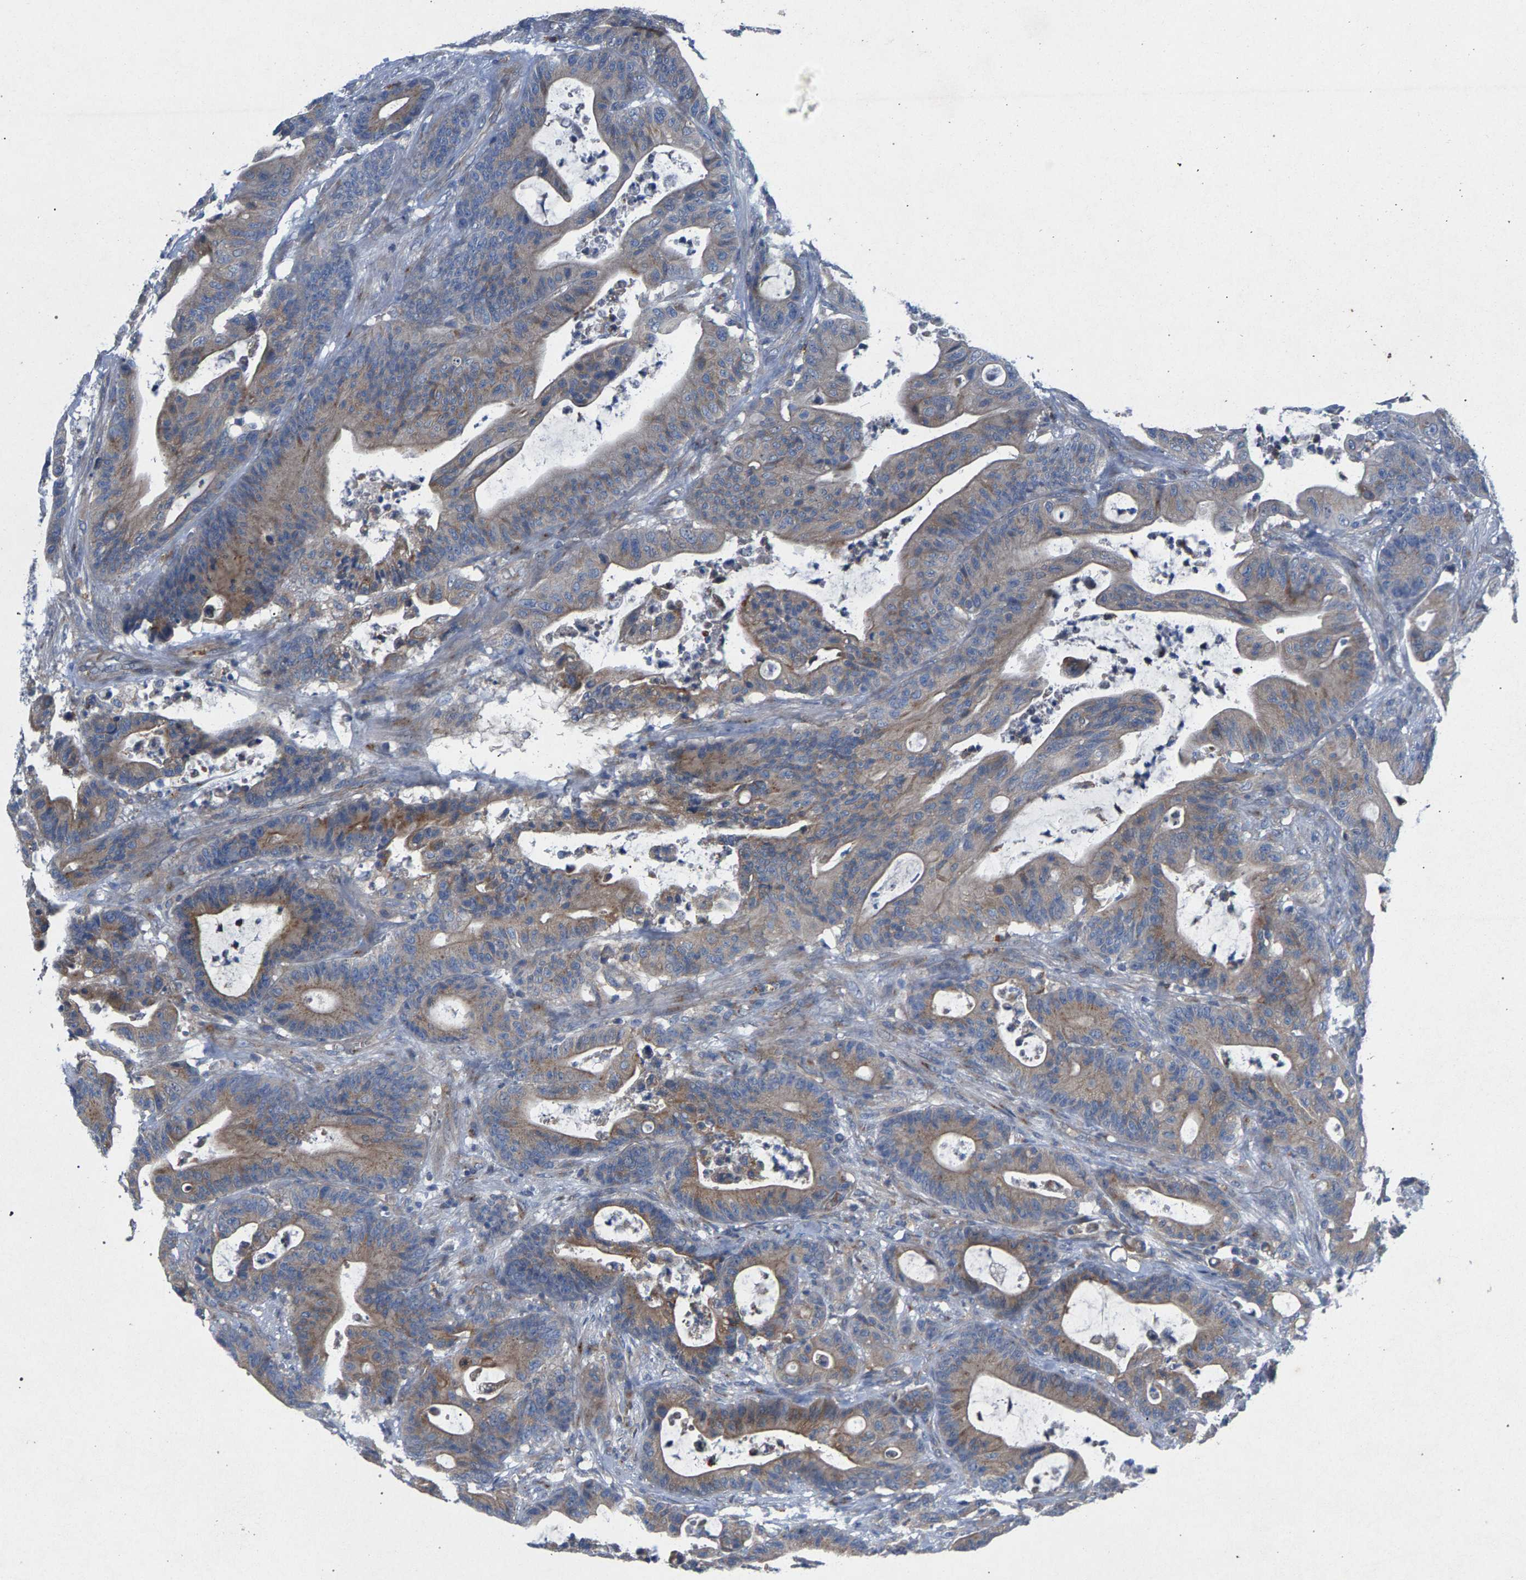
{"staining": {"intensity": "weak", "quantity": ">75%", "location": "cytoplasmic/membranous"}, "tissue": "colorectal cancer", "cell_type": "Tumor cells", "image_type": "cancer", "snomed": [{"axis": "morphology", "description": "Adenocarcinoma, NOS"}, {"axis": "topography", "description": "Colon"}], "caption": "IHC of colorectal adenocarcinoma reveals low levels of weak cytoplasmic/membranous staining in approximately >75% of tumor cells. The protein of interest is shown in brown color, while the nuclei are stained blue.", "gene": "MAMDC2", "patient": {"sex": "female", "age": 84}}